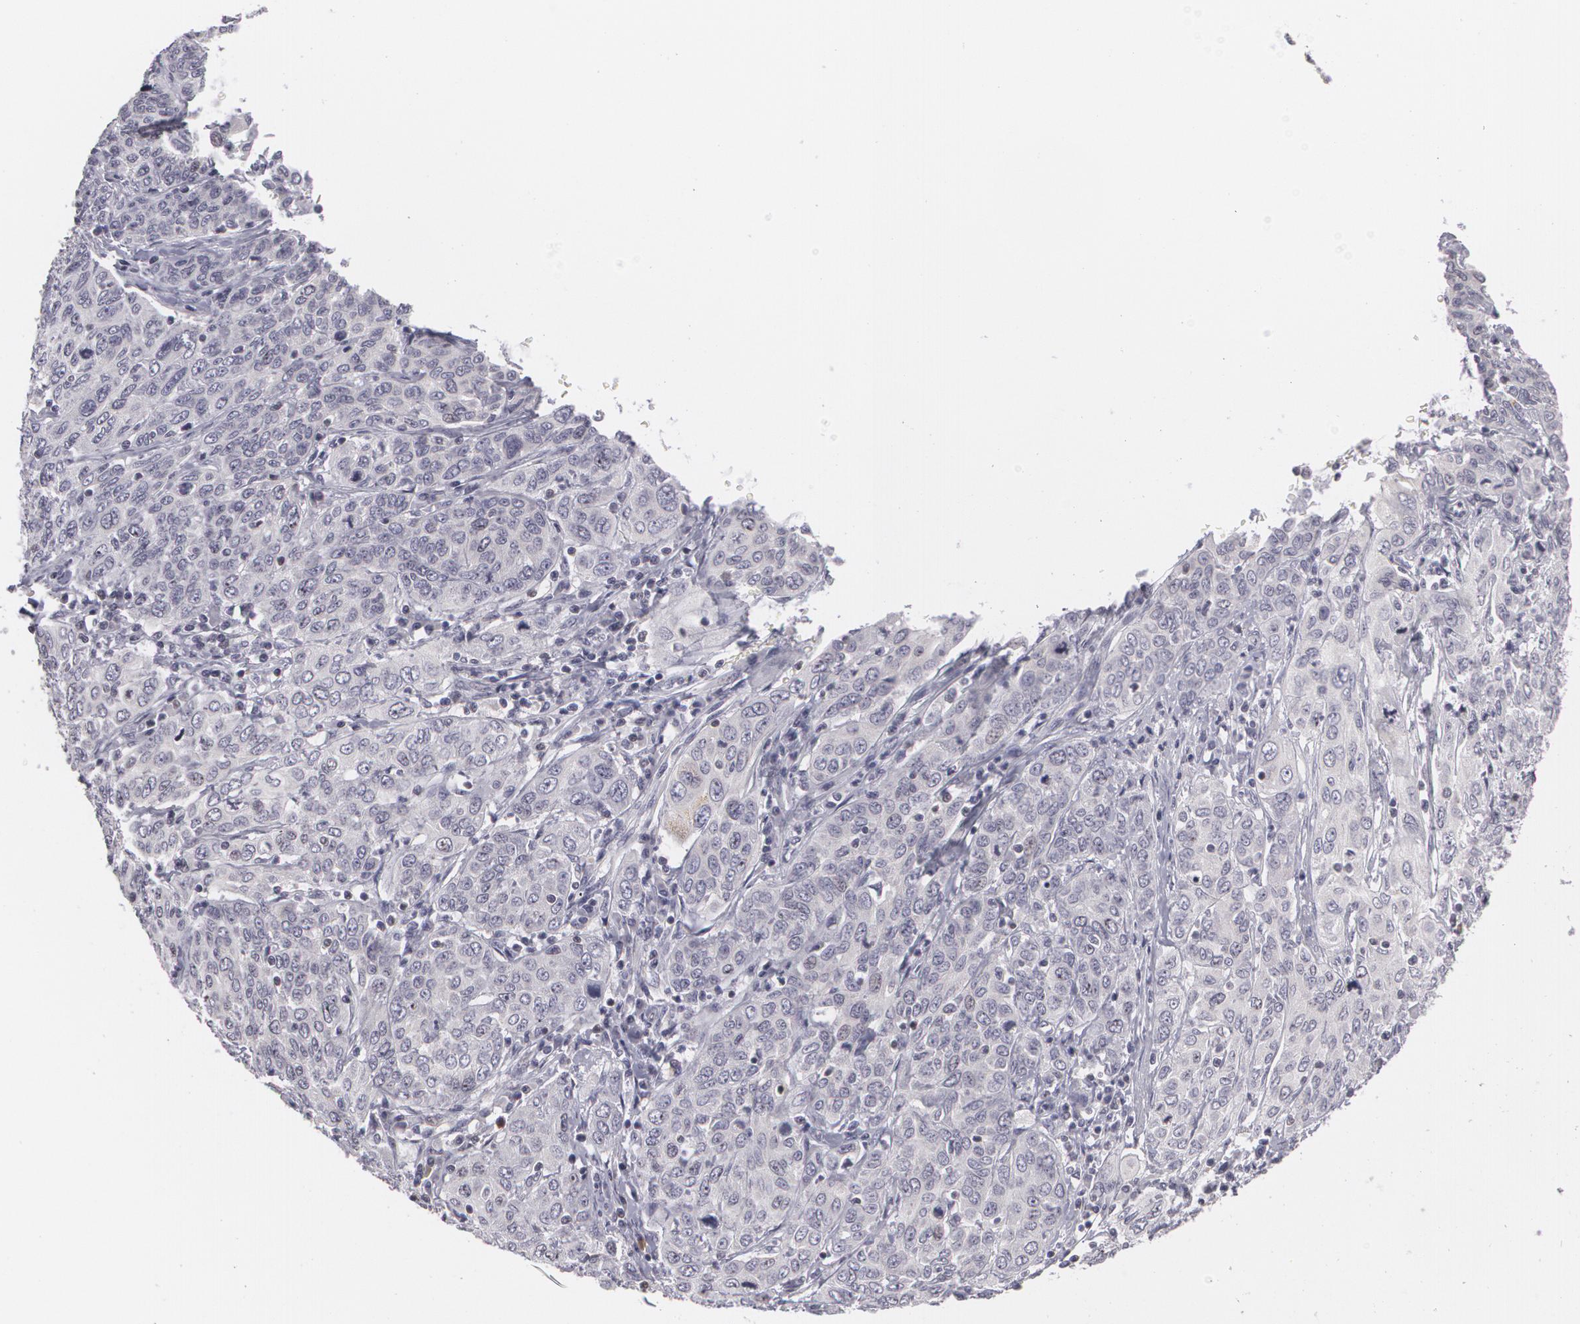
{"staining": {"intensity": "negative", "quantity": "none", "location": "none"}, "tissue": "cervical cancer", "cell_type": "Tumor cells", "image_type": "cancer", "snomed": [{"axis": "morphology", "description": "Squamous cell carcinoma, NOS"}, {"axis": "topography", "description": "Cervix"}], "caption": "Immunohistochemistry (IHC) micrograph of cervical cancer (squamous cell carcinoma) stained for a protein (brown), which demonstrates no expression in tumor cells.", "gene": "ZBTB16", "patient": {"sex": "female", "age": 38}}